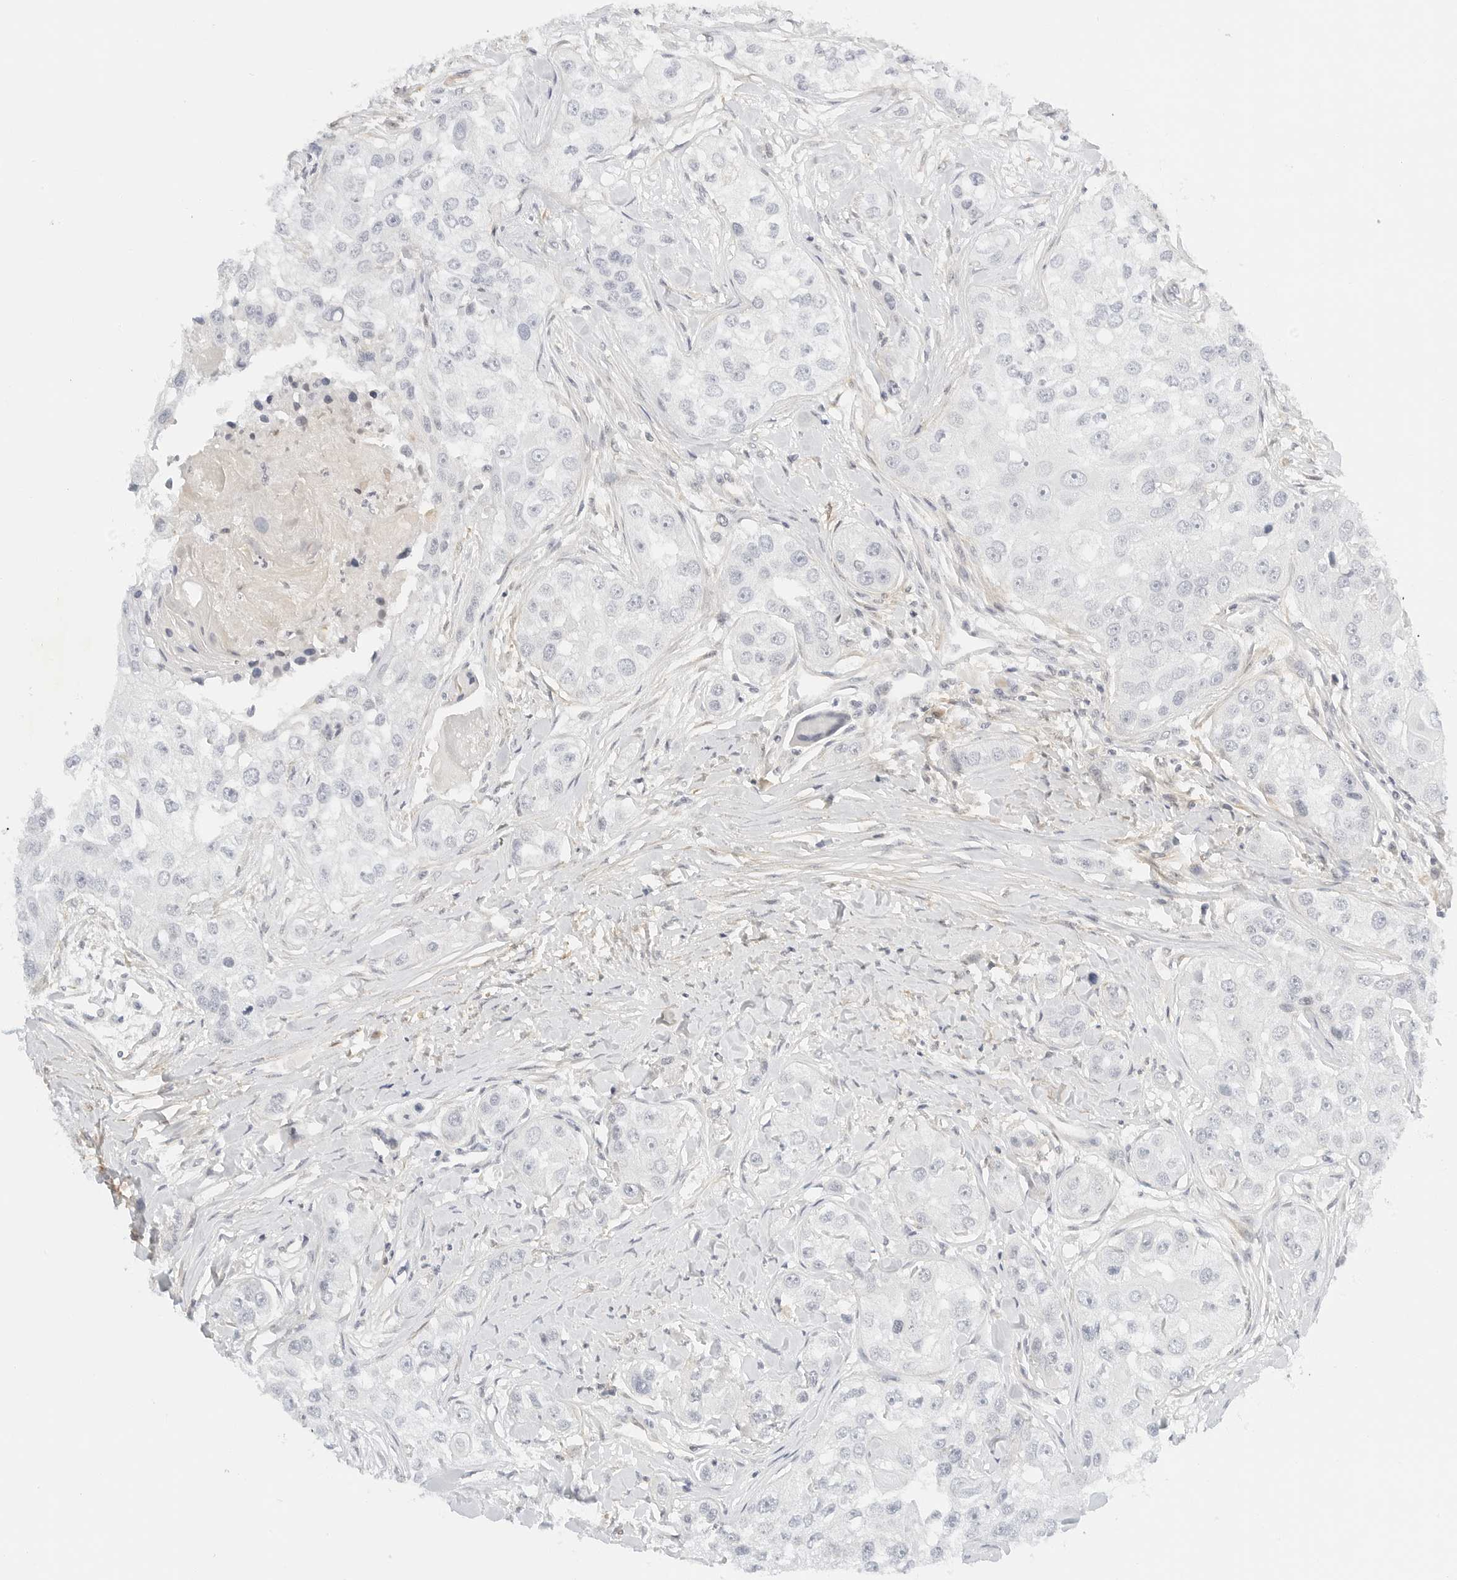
{"staining": {"intensity": "negative", "quantity": "none", "location": "none"}, "tissue": "head and neck cancer", "cell_type": "Tumor cells", "image_type": "cancer", "snomed": [{"axis": "morphology", "description": "Normal tissue, NOS"}, {"axis": "morphology", "description": "Squamous cell carcinoma, NOS"}, {"axis": "topography", "description": "Skeletal muscle"}, {"axis": "topography", "description": "Head-Neck"}], "caption": "The immunohistochemistry photomicrograph has no significant positivity in tumor cells of head and neck squamous cell carcinoma tissue.", "gene": "PKDCC", "patient": {"sex": "male", "age": 51}}